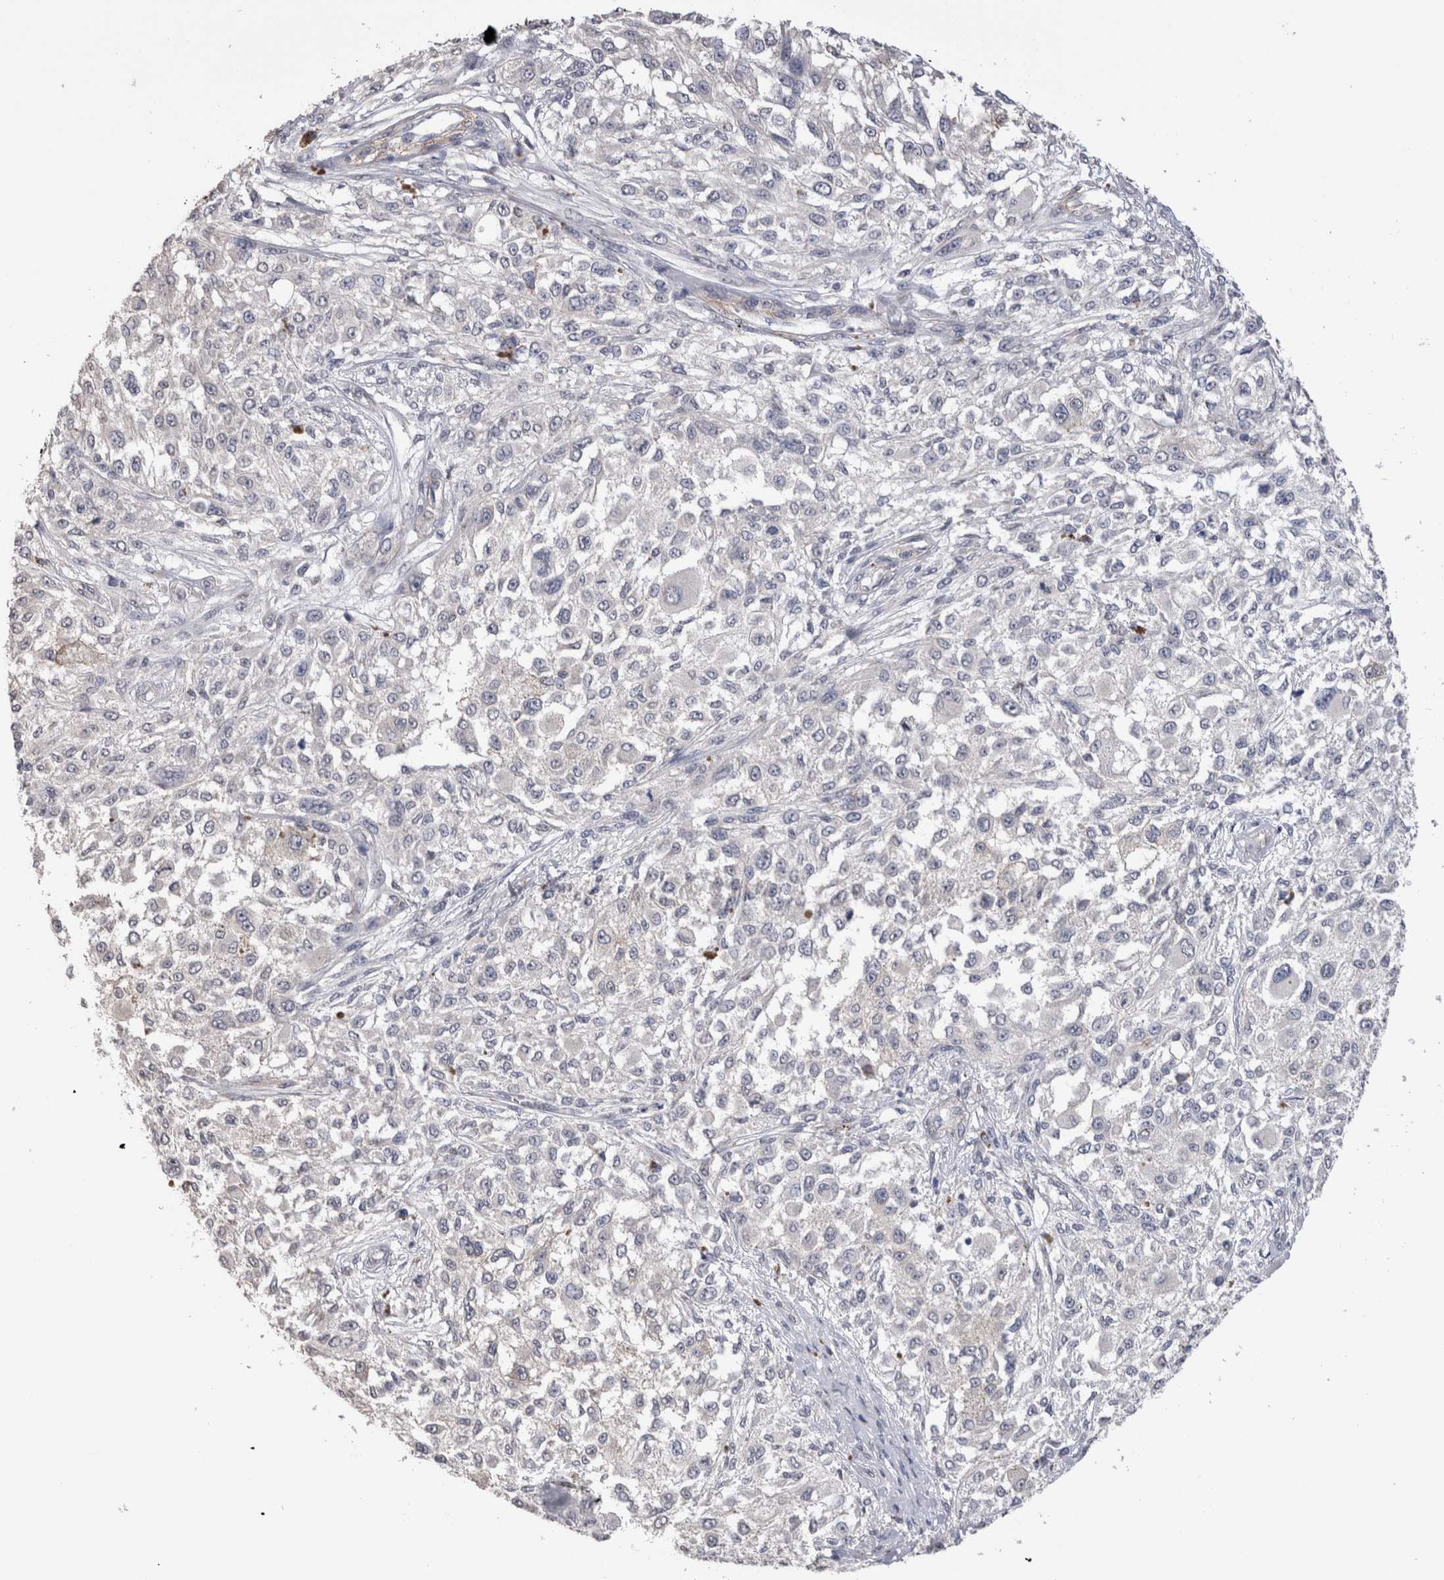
{"staining": {"intensity": "negative", "quantity": "none", "location": "none"}, "tissue": "melanoma", "cell_type": "Tumor cells", "image_type": "cancer", "snomed": [{"axis": "morphology", "description": "Necrosis, NOS"}, {"axis": "morphology", "description": "Malignant melanoma, NOS"}, {"axis": "topography", "description": "Skin"}], "caption": "Tumor cells show no significant expression in melanoma.", "gene": "CDH6", "patient": {"sex": "female", "age": 87}}